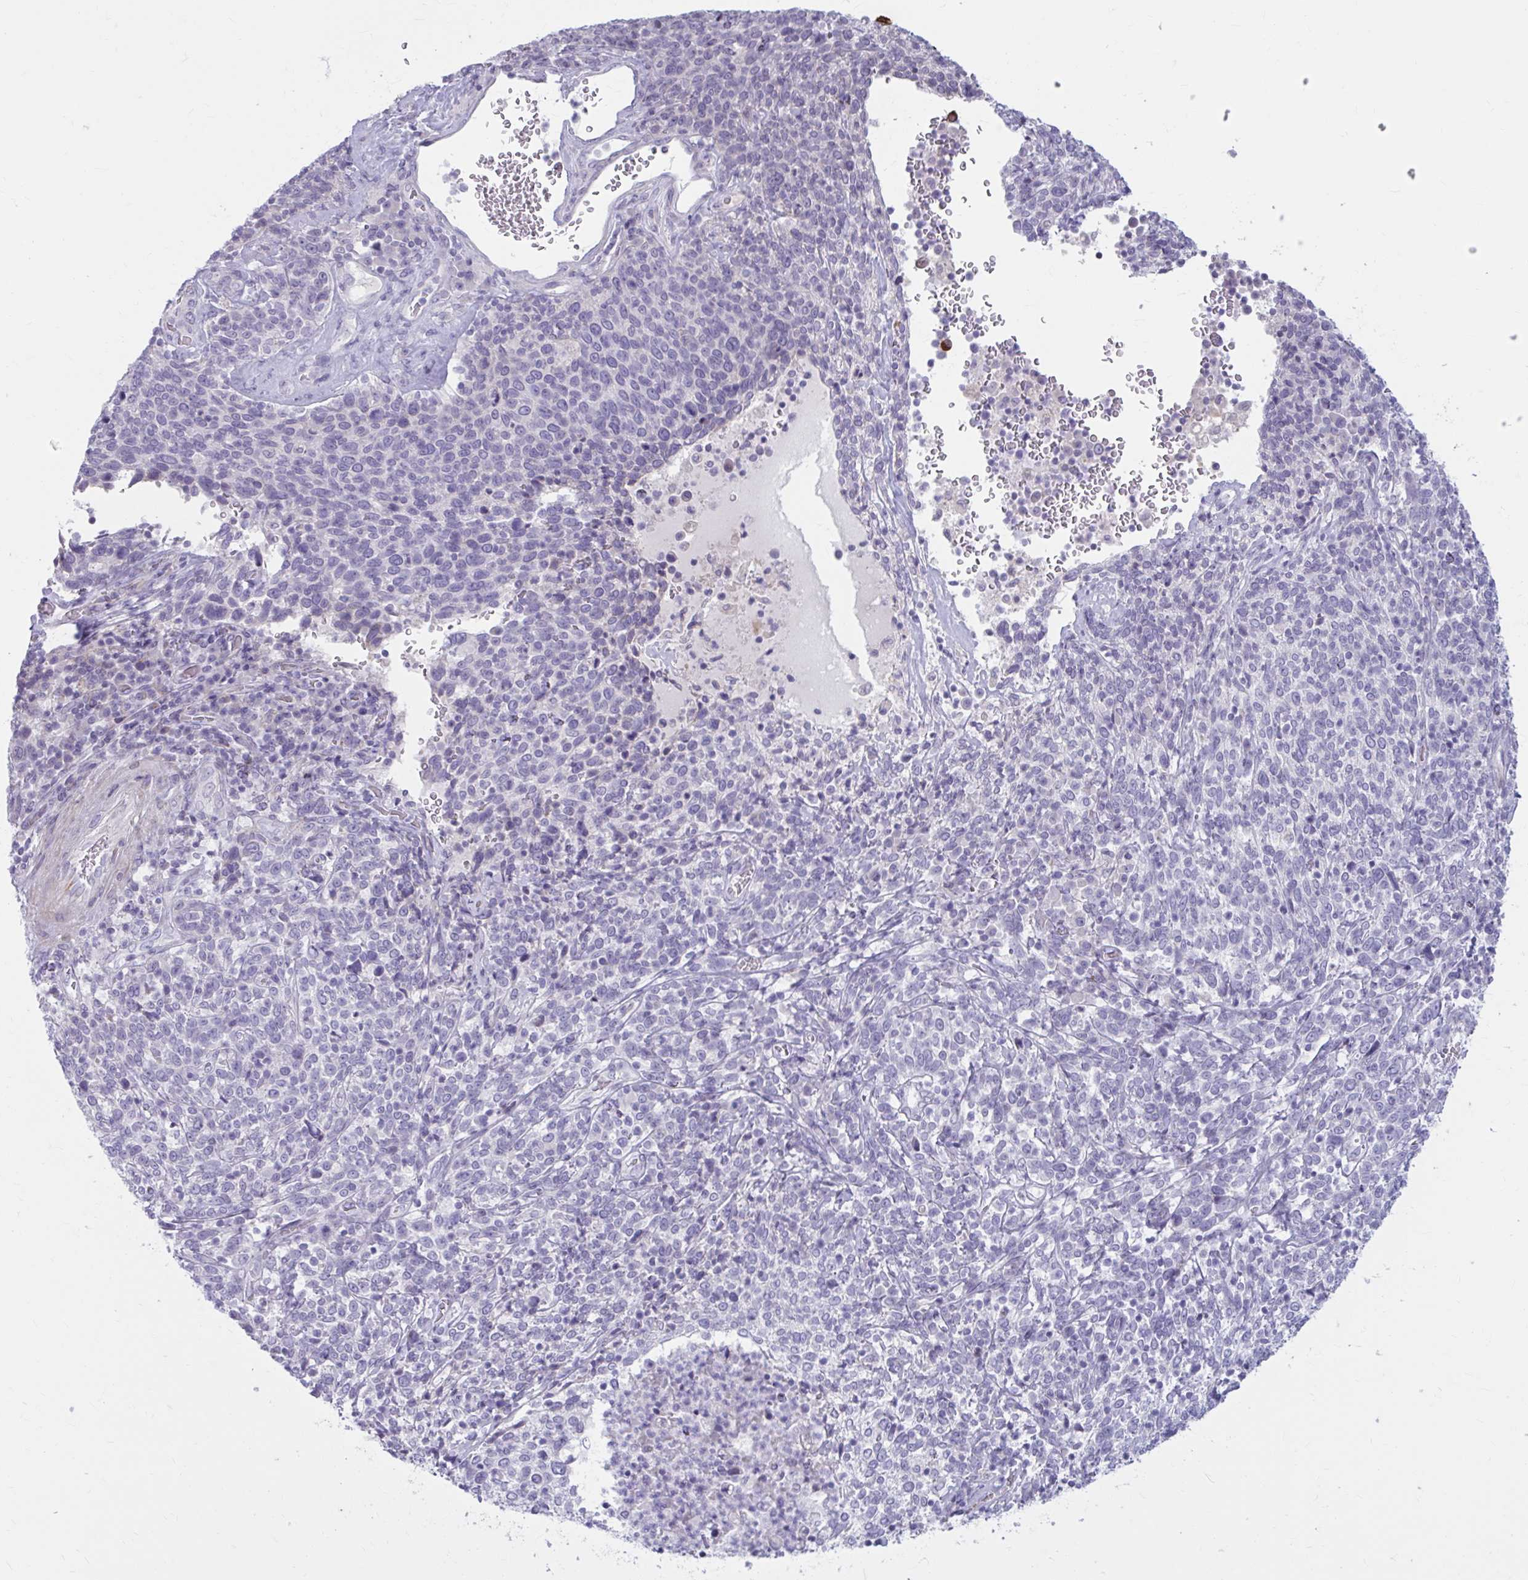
{"staining": {"intensity": "negative", "quantity": "none", "location": "none"}, "tissue": "cervical cancer", "cell_type": "Tumor cells", "image_type": "cancer", "snomed": [{"axis": "morphology", "description": "Squamous cell carcinoma, NOS"}, {"axis": "topography", "description": "Cervix"}], "caption": "A histopathology image of human cervical cancer (squamous cell carcinoma) is negative for staining in tumor cells.", "gene": "MSMO1", "patient": {"sex": "female", "age": 46}}